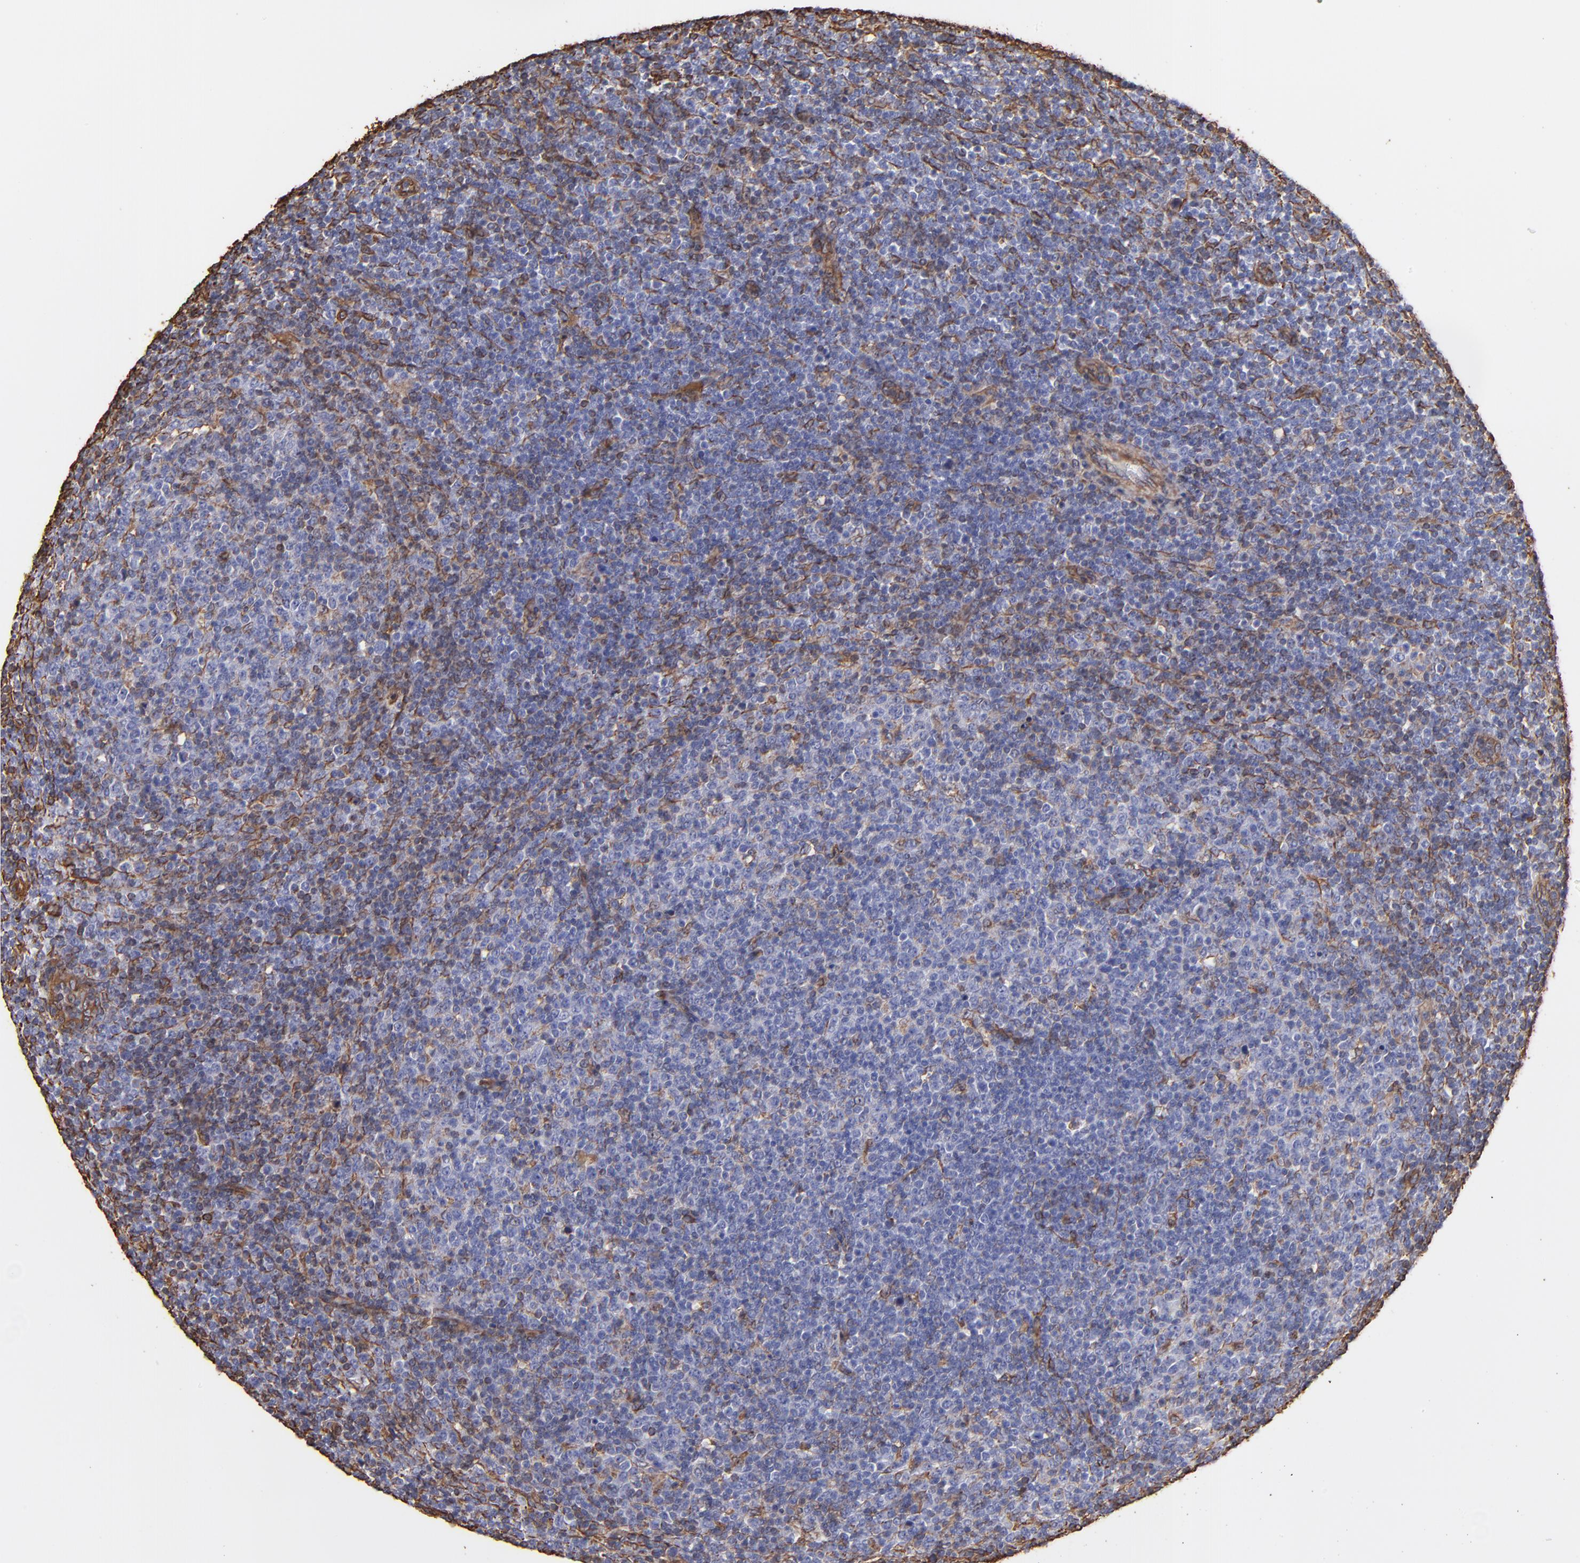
{"staining": {"intensity": "moderate", "quantity": "25%-75%", "location": "cytoplasmic/membranous"}, "tissue": "lymphoma", "cell_type": "Tumor cells", "image_type": "cancer", "snomed": [{"axis": "morphology", "description": "Malignant lymphoma, non-Hodgkin's type, Low grade"}, {"axis": "topography", "description": "Lymph node"}], "caption": "About 25%-75% of tumor cells in lymphoma reveal moderate cytoplasmic/membranous protein positivity as visualized by brown immunohistochemical staining.", "gene": "VIM", "patient": {"sex": "male", "age": 70}}